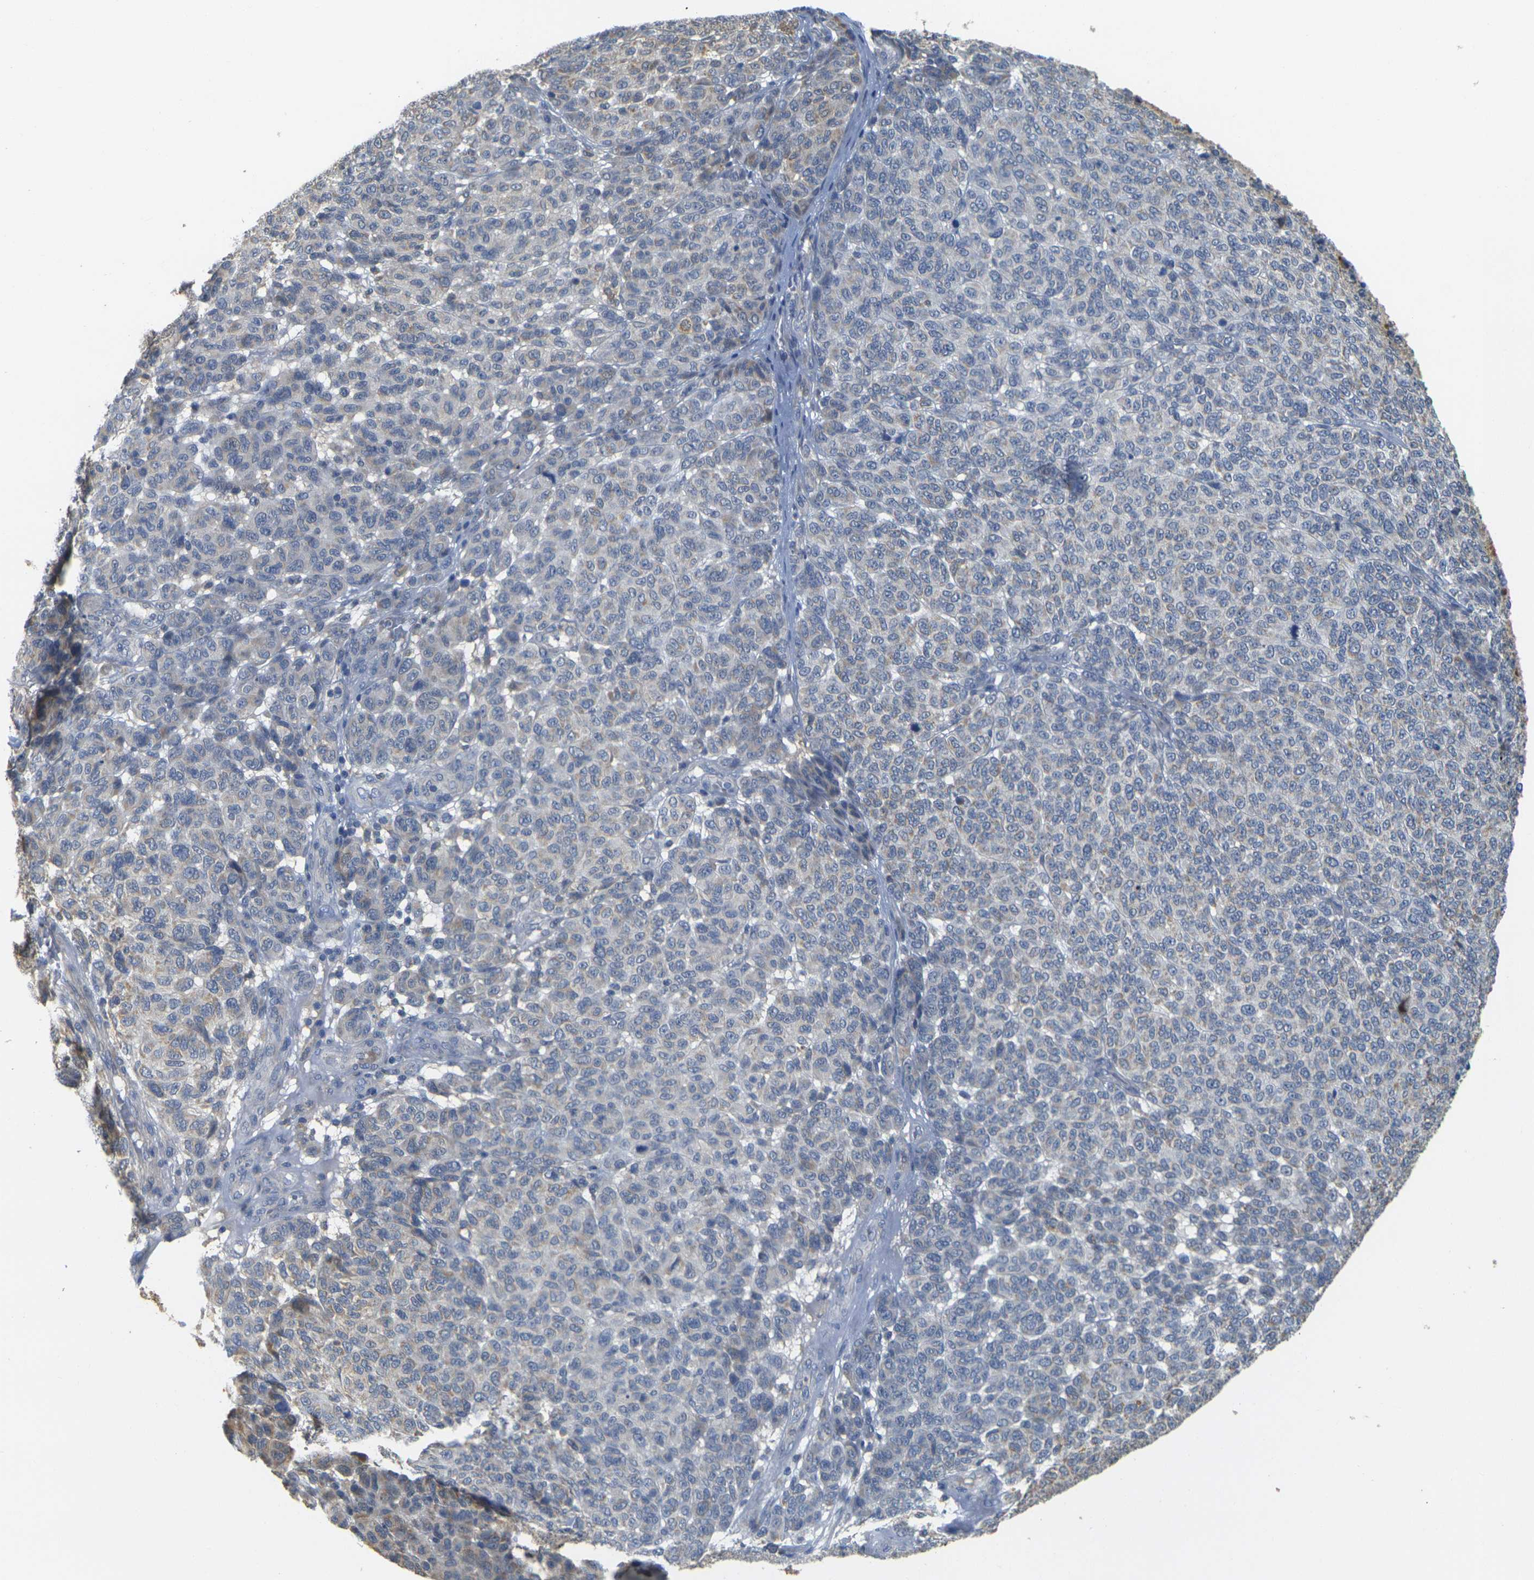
{"staining": {"intensity": "negative", "quantity": "none", "location": "none"}, "tissue": "melanoma", "cell_type": "Tumor cells", "image_type": "cancer", "snomed": [{"axis": "morphology", "description": "Malignant melanoma, NOS"}, {"axis": "topography", "description": "Skin"}], "caption": "A photomicrograph of melanoma stained for a protein demonstrates no brown staining in tumor cells.", "gene": "GDAP1", "patient": {"sex": "male", "age": 59}}